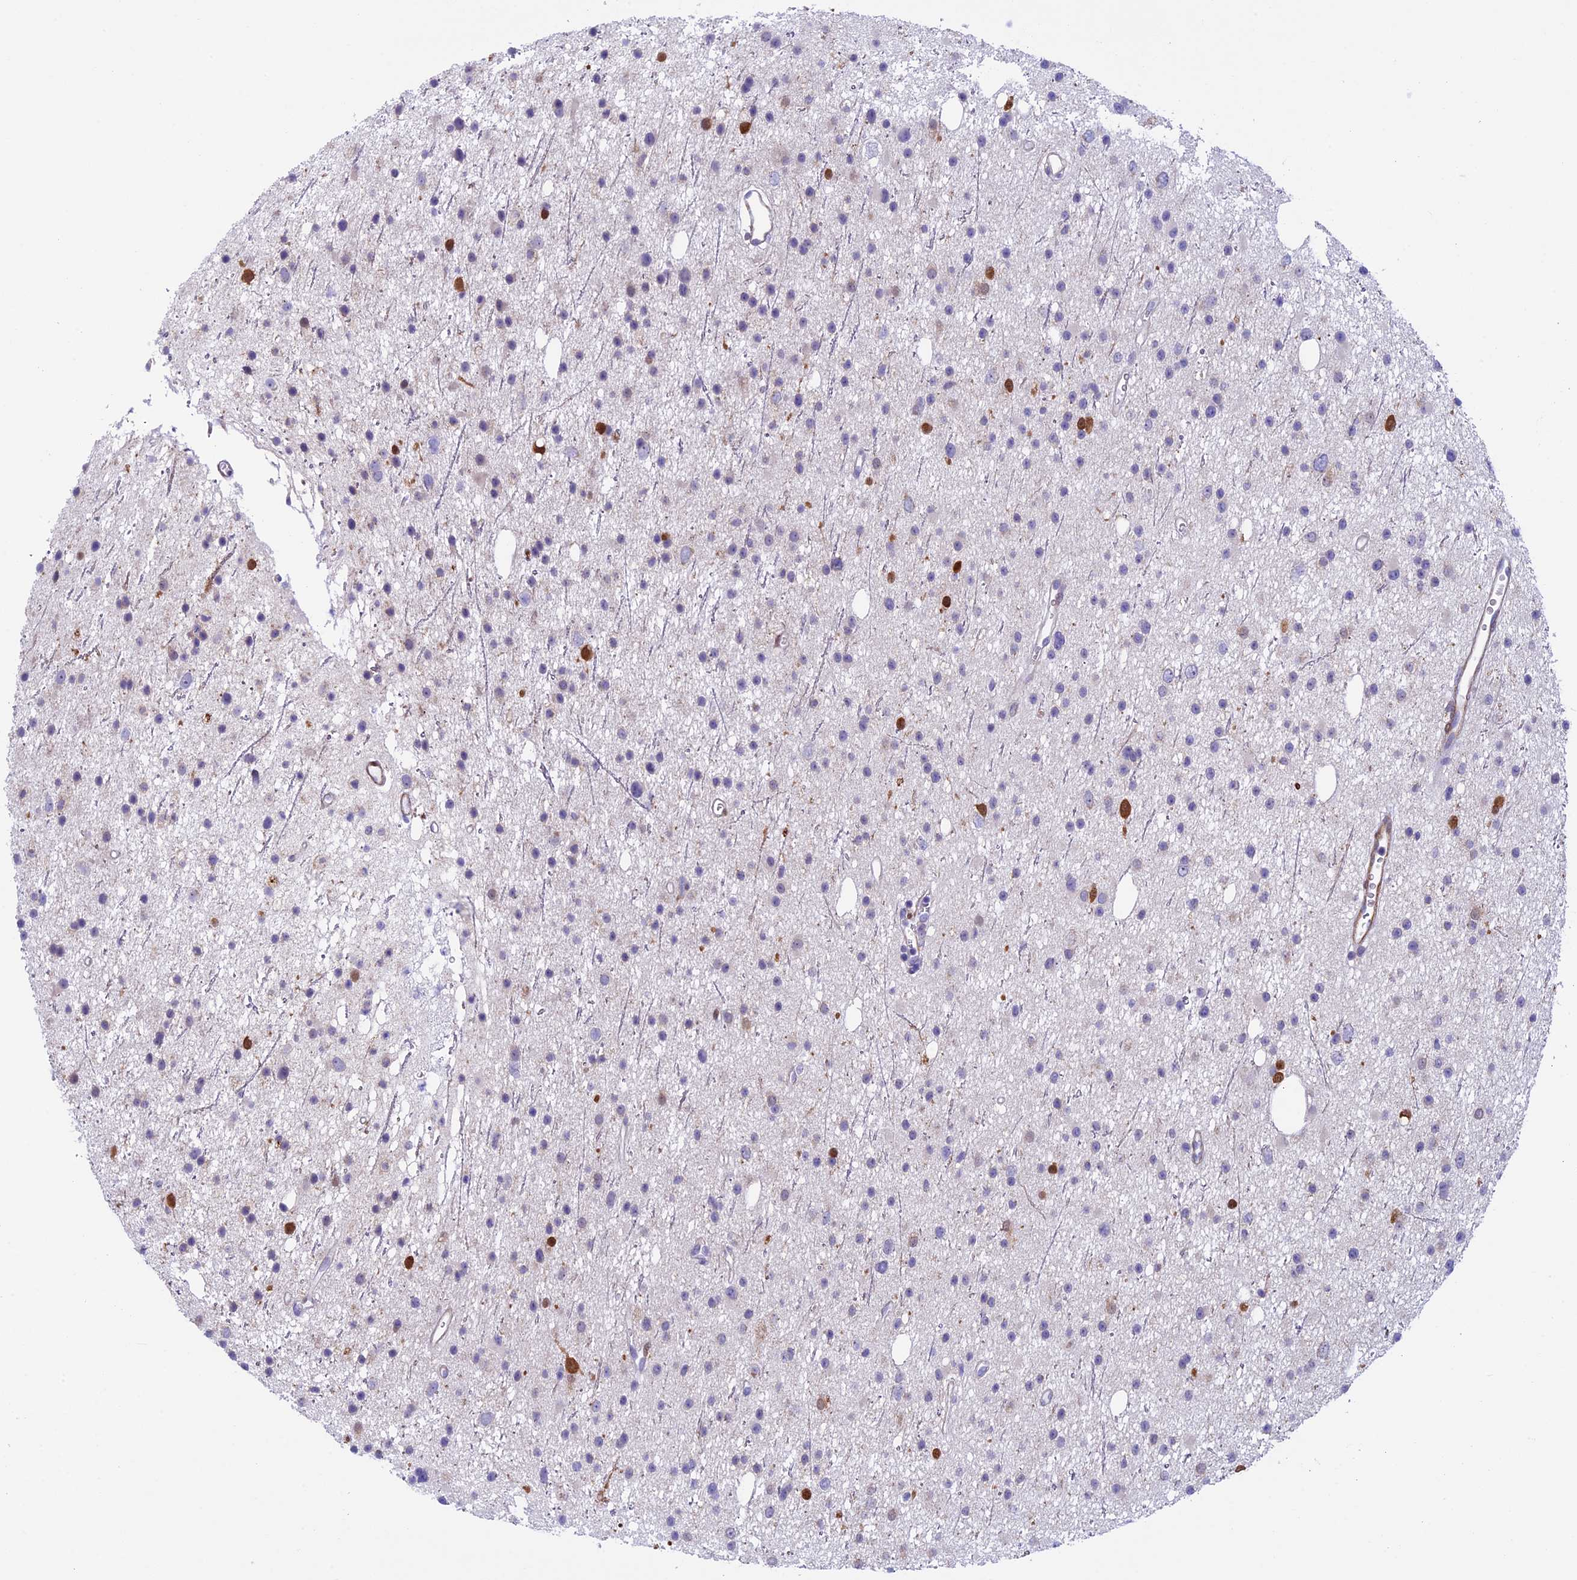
{"staining": {"intensity": "negative", "quantity": "none", "location": "none"}, "tissue": "glioma", "cell_type": "Tumor cells", "image_type": "cancer", "snomed": [{"axis": "morphology", "description": "Glioma, malignant, Low grade"}, {"axis": "topography", "description": "Cerebral cortex"}], "caption": "High power microscopy histopathology image of an immunohistochemistry image of malignant glioma (low-grade), revealing no significant staining in tumor cells.", "gene": "IGSF6", "patient": {"sex": "female", "age": 39}}